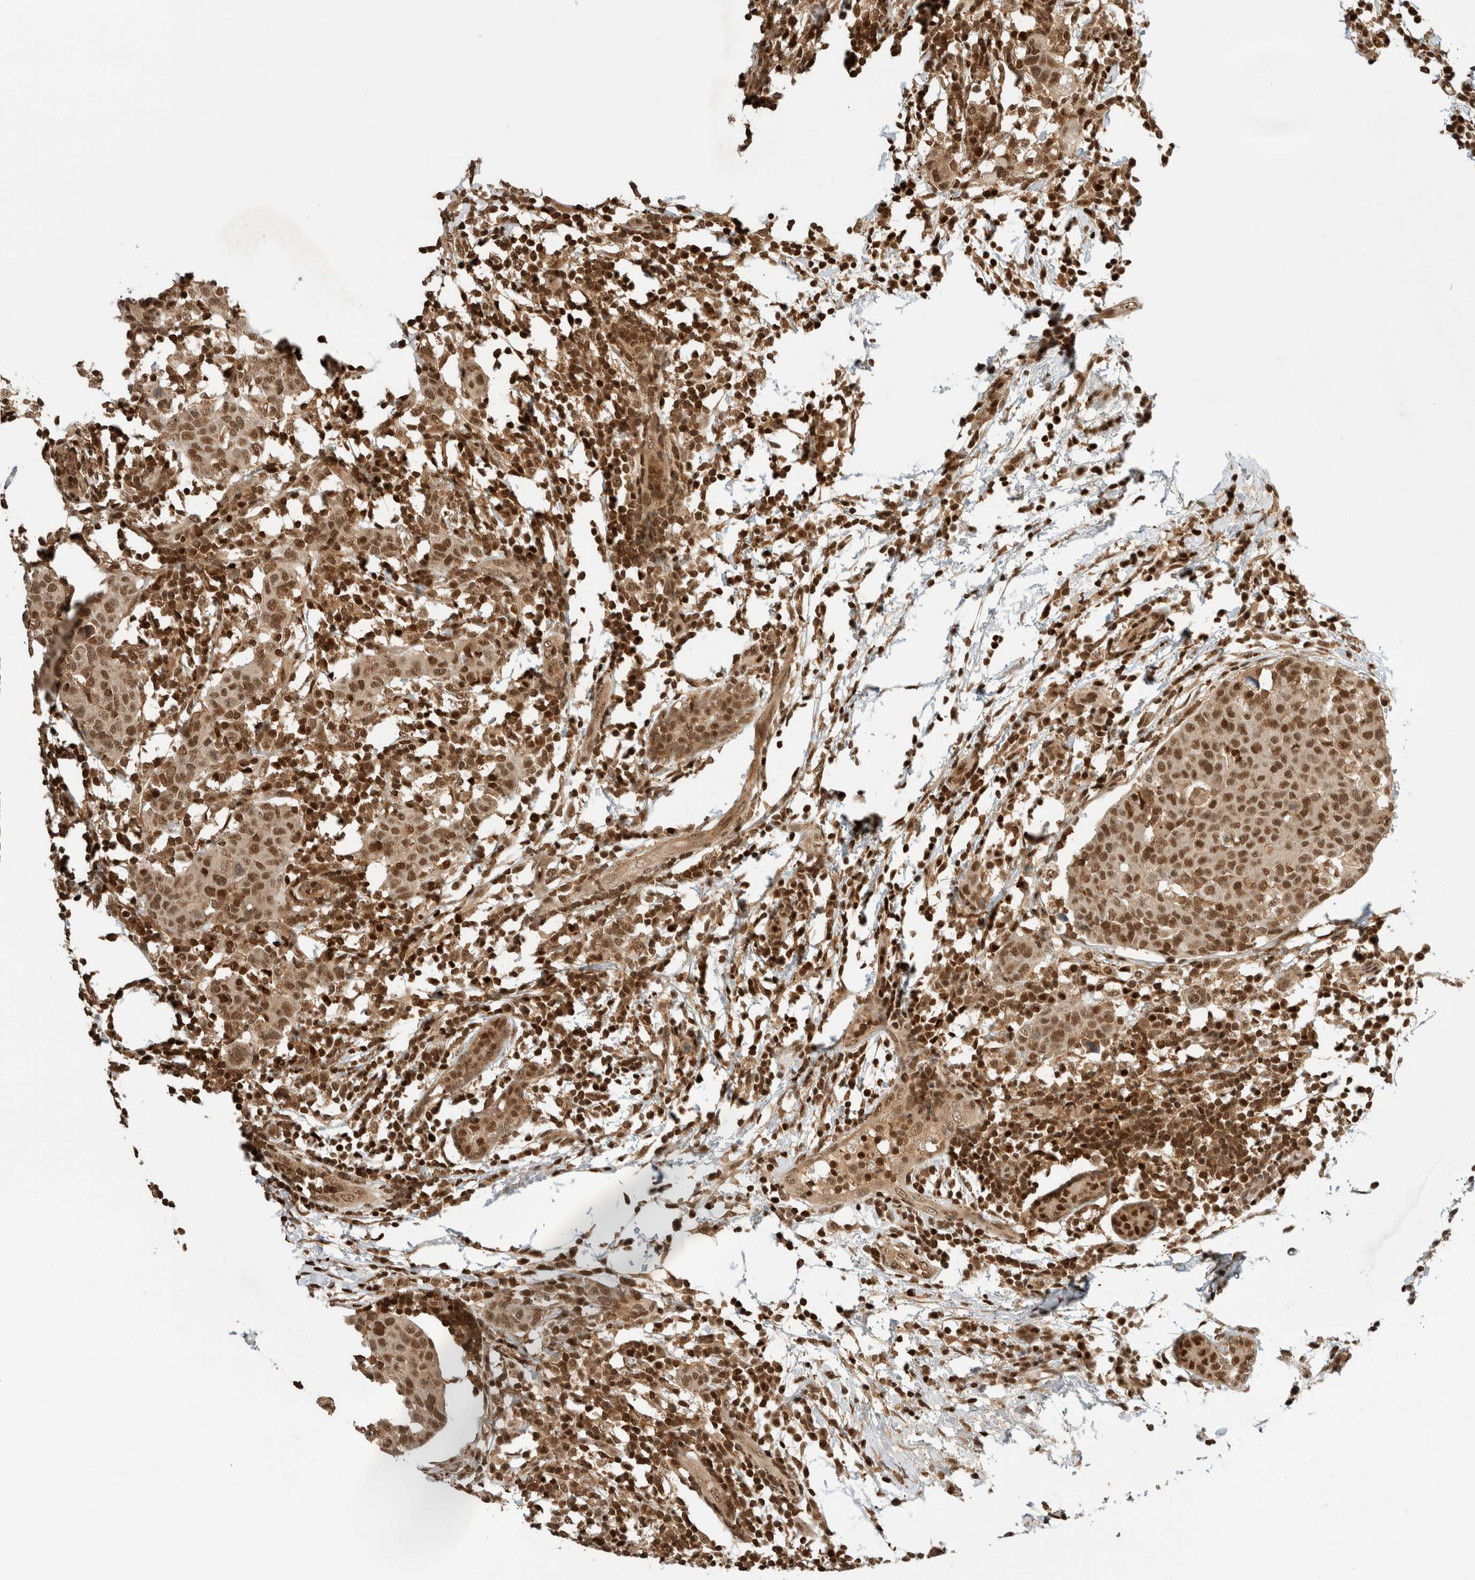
{"staining": {"intensity": "moderate", "quantity": ">75%", "location": "cytoplasmic/membranous,nuclear"}, "tissue": "breast cancer", "cell_type": "Tumor cells", "image_type": "cancer", "snomed": [{"axis": "morphology", "description": "Normal tissue, NOS"}, {"axis": "morphology", "description": "Duct carcinoma"}, {"axis": "topography", "description": "Breast"}], "caption": "Approximately >75% of tumor cells in breast cancer (infiltrating ductal carcinoma) reveal moderate cytoplasmic/membranous and nuclear protein expression as visualized by brown immunohistochemical staining.", "gene": "SNRNP40", "patient": {"sex": "female", "age": 37}}